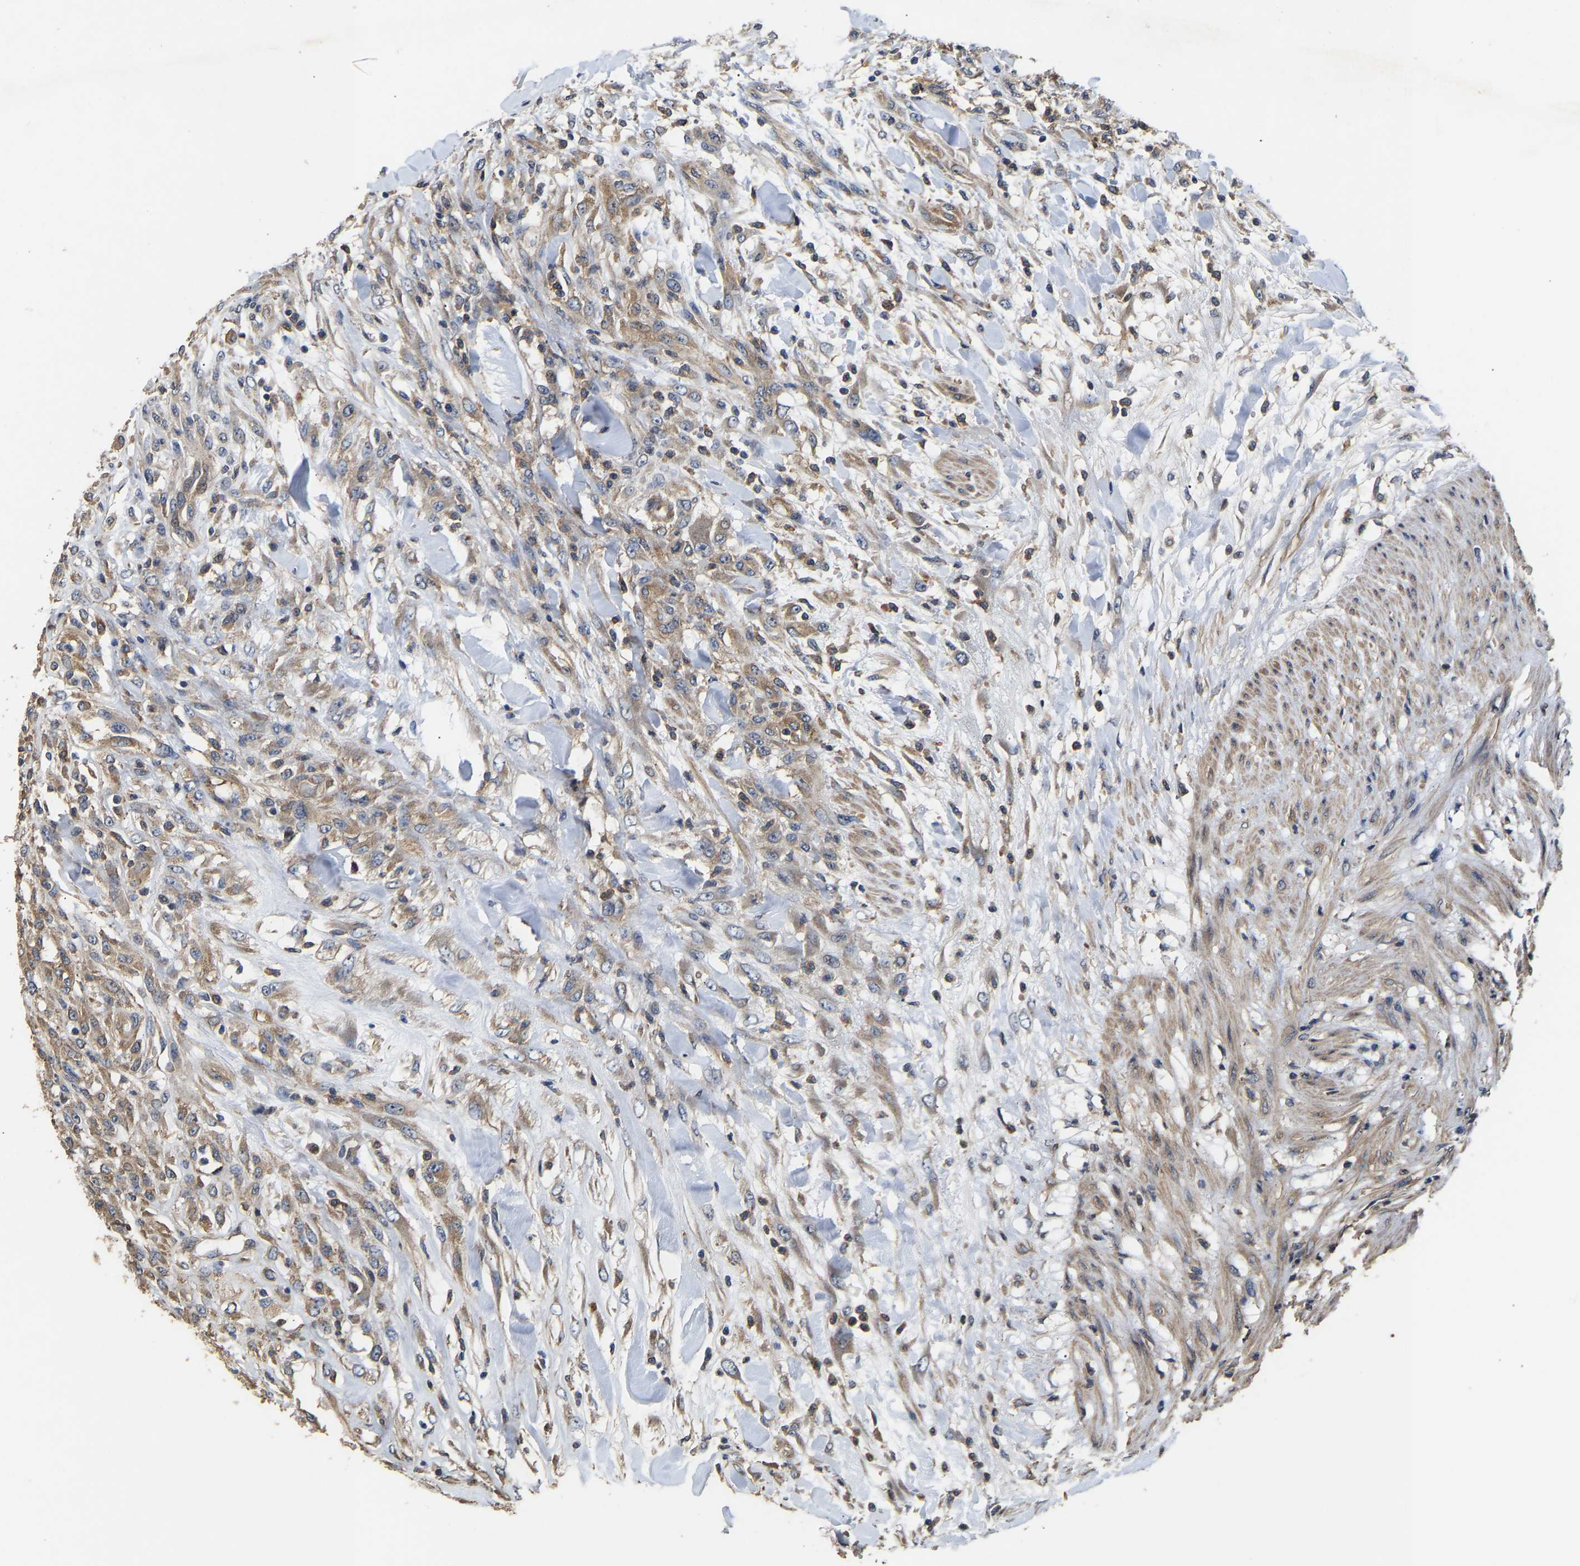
{"staining": {"intensity": "moderate", "quantity": ">75%", "location": "cytoplasmic/membranous"}, "tissue": "testis cancer", "cell_type": "Tumor cells", "image_type": "cancer", "snomed": [{"axis": "morphology", "description": "Seminoma, NOS"}, {"axis": "topography", "description": "Testis"}], "caption": "Approximately >75% of tumor cells in human testis cancer (seminoma) demonstrate moderate cytoplasmic/membranous protein positivity as visualized by brown immunohistochemical staining.", "gene": "AIMP2", "patient": {"sex": "male", "age": 59}}